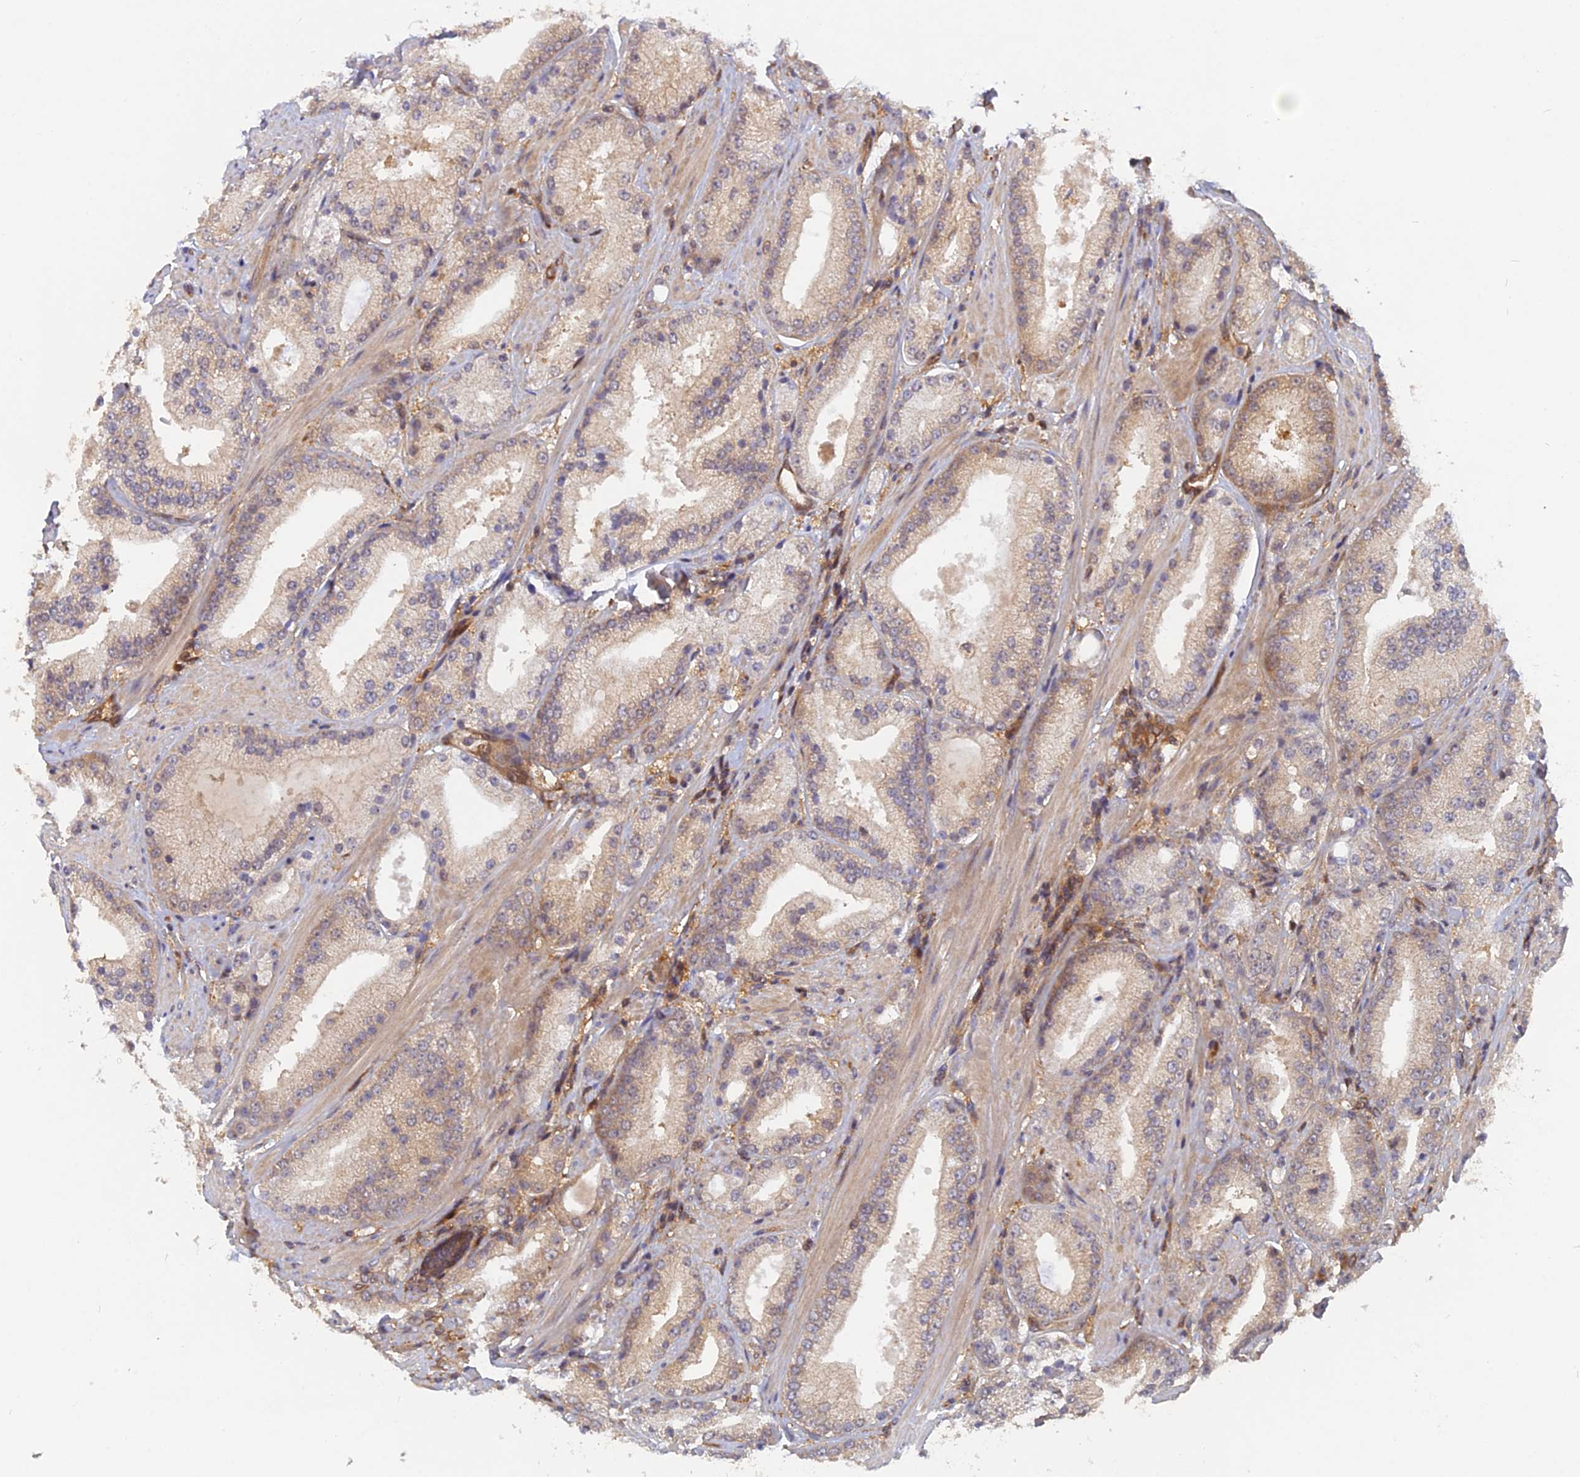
{"staining": {"intensity": "weak", "quantity": "25%-75%", "location": "cytoplasmic/membranous"}, "tissue": "prostate cancer", "cell_type": "Tumor cells", "image_type": "cancer", "snomed": [{"axis": "morphology", "description": "Adenocarcinoma, Low grade"}, {"axis": "topography", "description": "Prostate"}], "caption": "This is a photomicrograph of immunohistochemistry staining of prostate adenocarcinoma (low-grade), which shows weak positivity in the cytoplasmic/membranous of tumor cells.", "gene": "ARL2BP", "patient": {"sex": "male", "age": 67}}